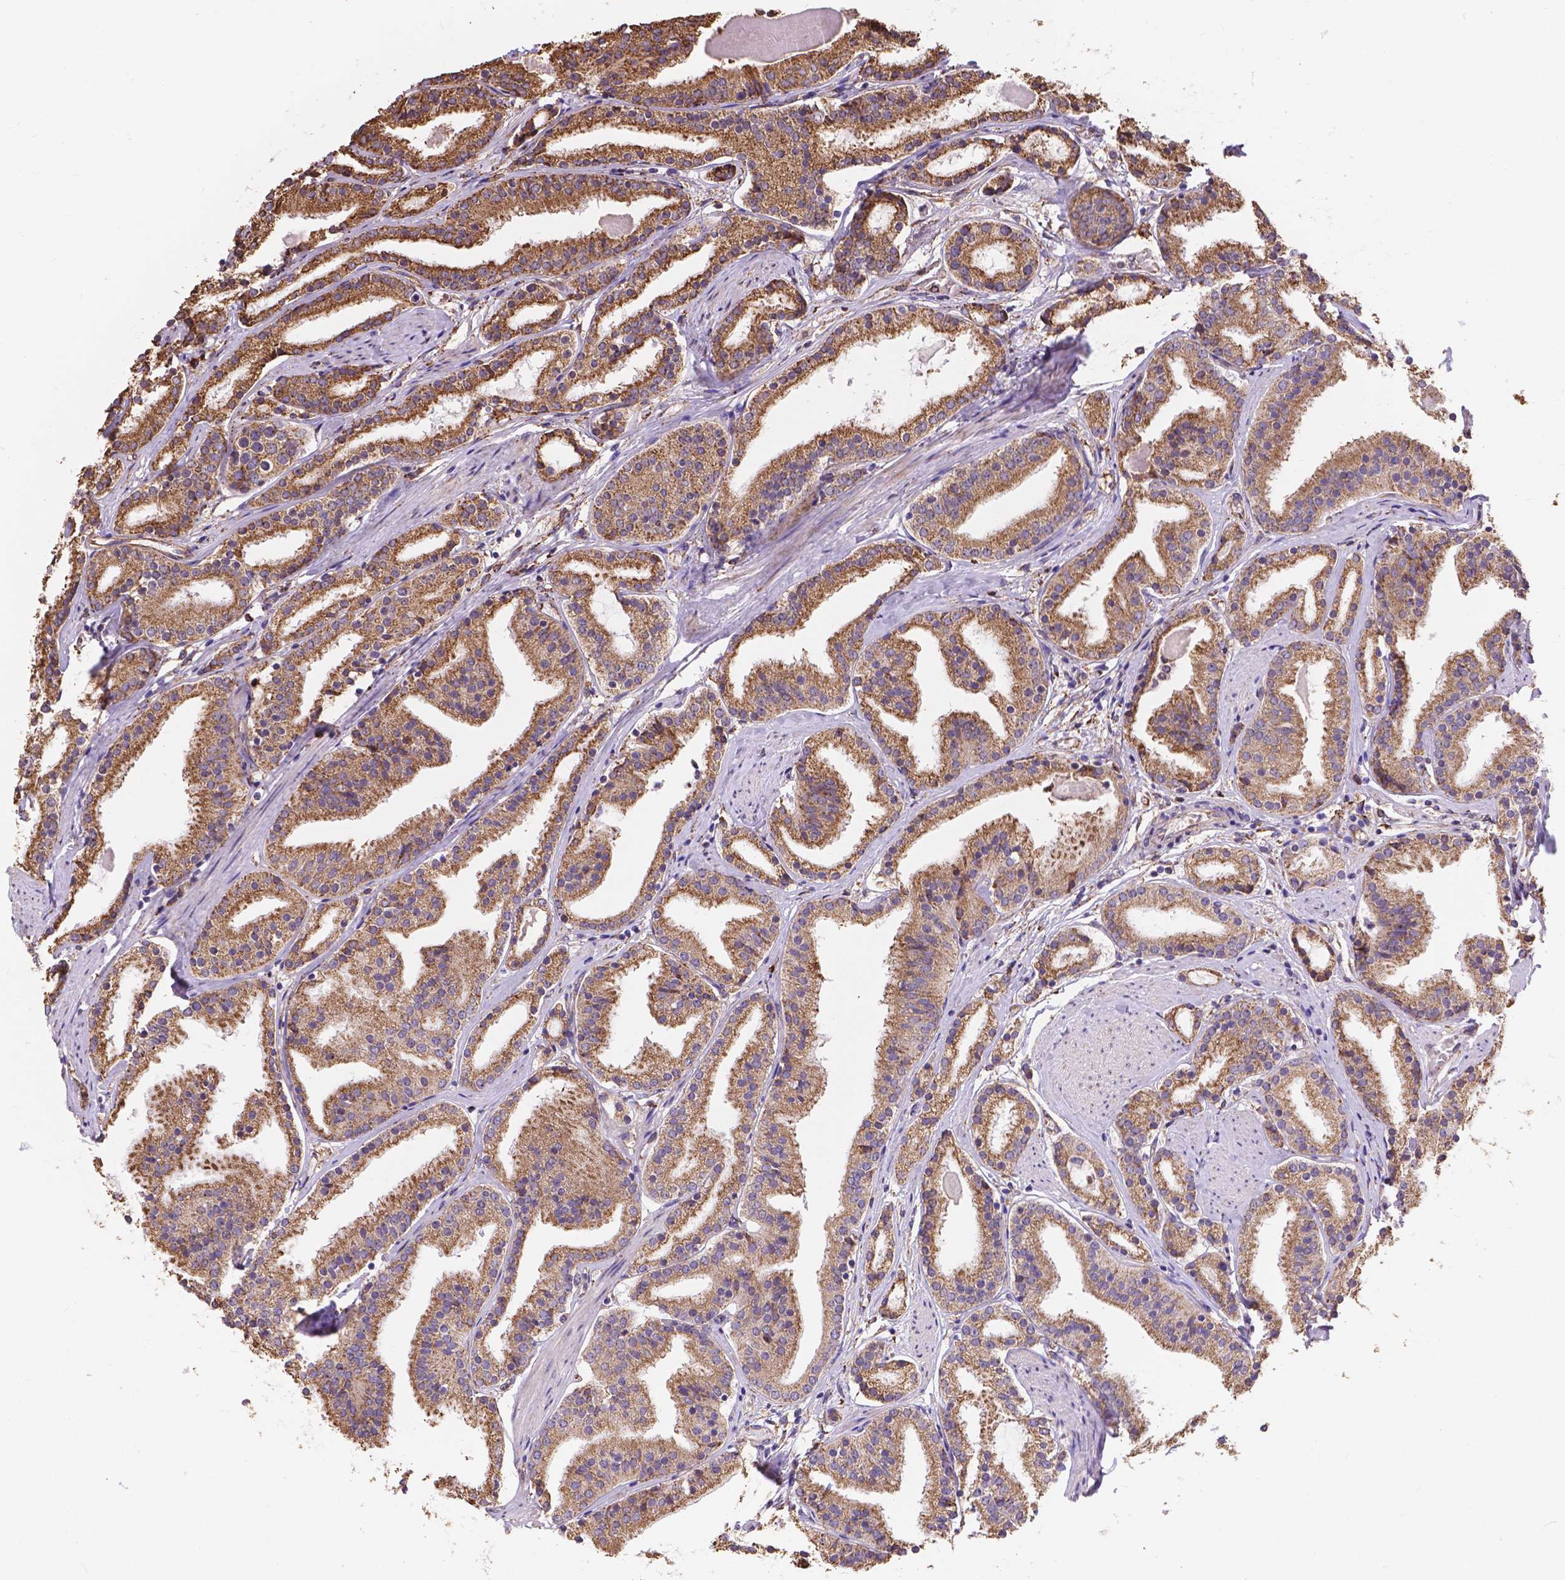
{"staining": {"intensity": "moderate", "quantity": ">75%", "location": "cytoplasmic/membranous"}, "tissue": "prostate cancer", "cell_type": "Tumor cells", "image_type": "cancer", "snomed": [{"axis": "morphology", "description": "Adenocarcinoma, High grade"}, {"axis": "topography", "description": "Prostate"}], "caption": "About >75% of tumor cells in human prostate cancer show moderate cytoplasmic/membranous protein positivity as visualized by brown immunohistochemical staining.", "gene": "IPO11", "patient": {"sex": "male", "age": 63}}